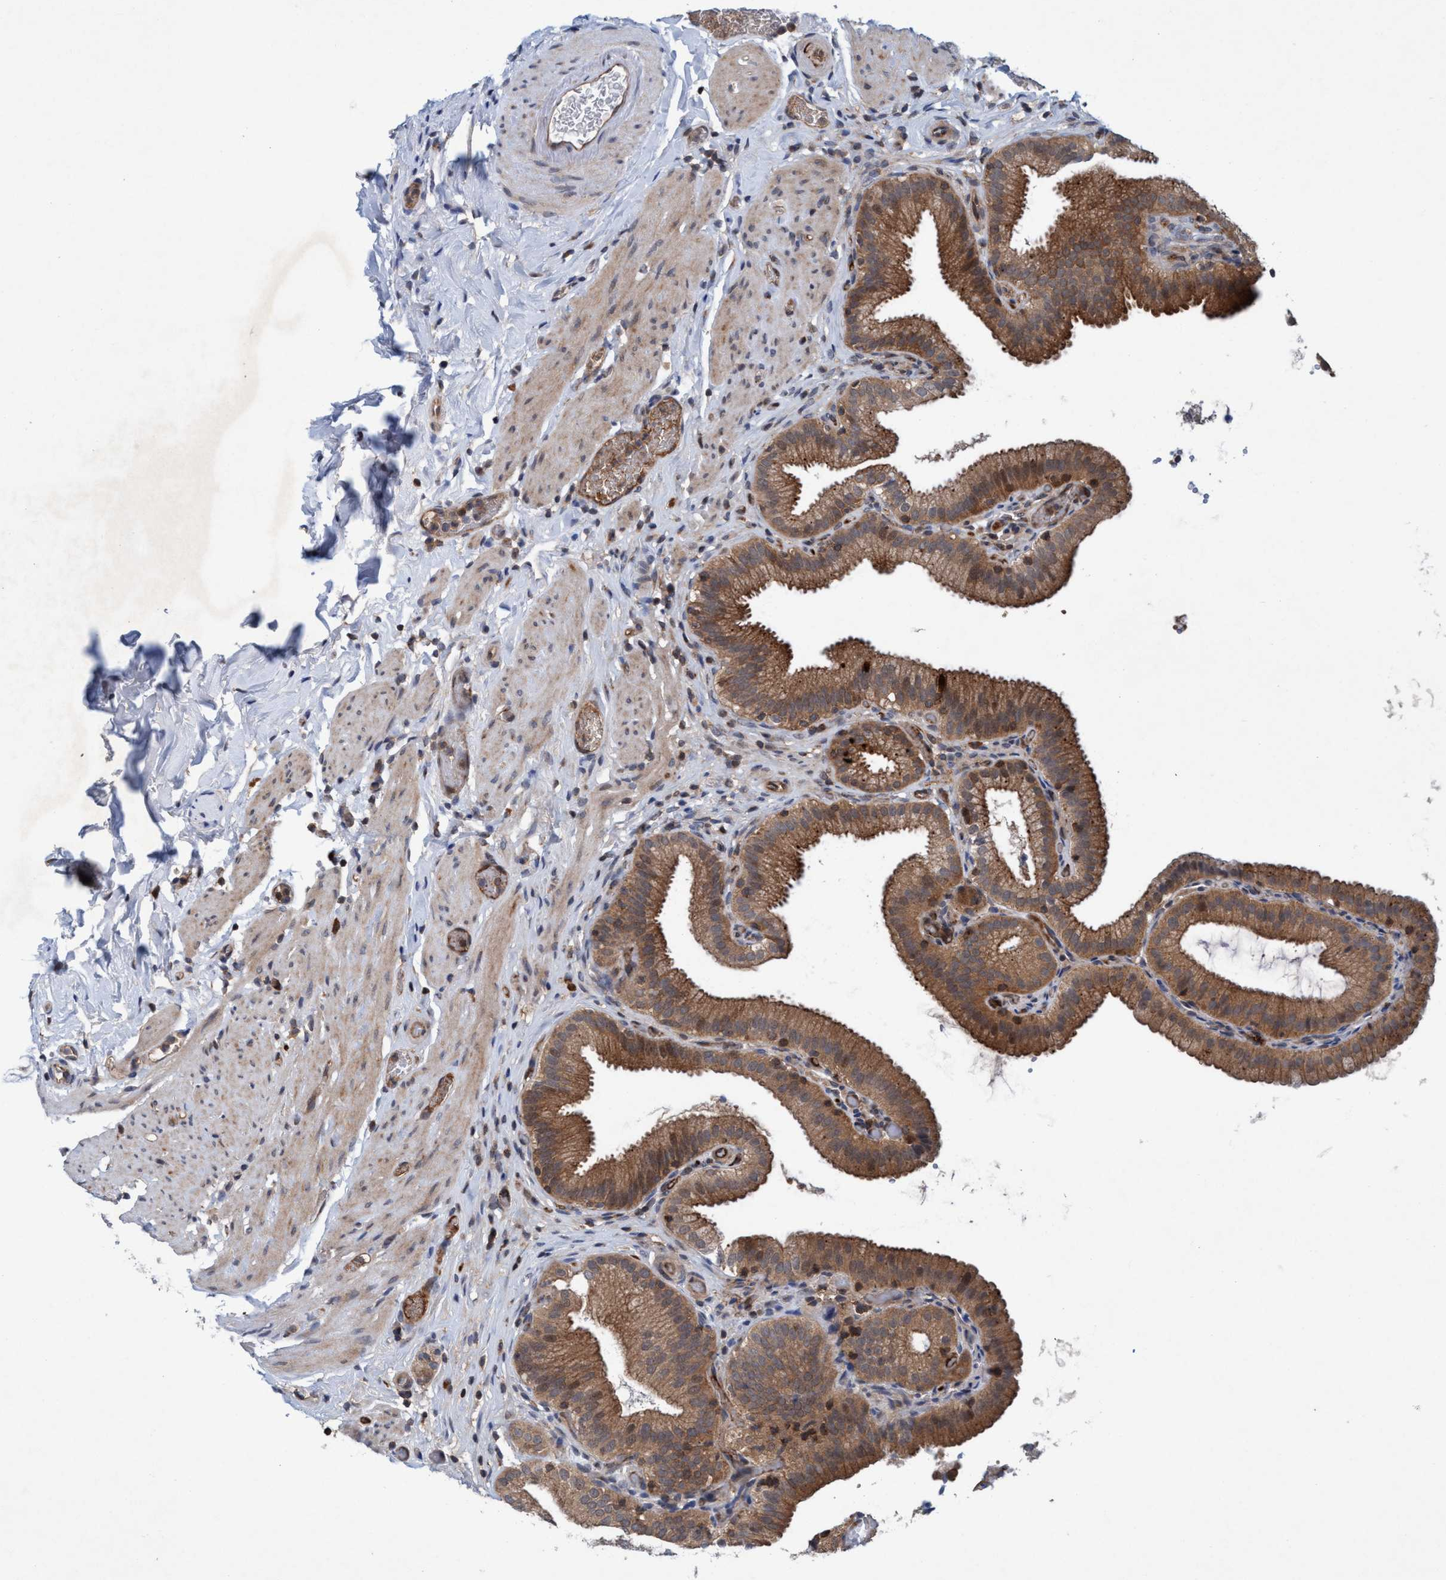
{"staining": {"intensity": "moderate", "quantity": ">75%", "location": "cytoplasmic/membranous"}, "tissue": "gallbladder", "cell_type": "Glandular cells", "image_type": "normal", "snomed": [{"axis": "morphology", "description": "Normal tissue, NOS"}, {"axis": "topography", "description": "Gallbladder"}], "caption": "Glandular cells reveal moderate cytoplasmic/membranous expression in about >75% of cells in normal gallbladder. (DAB (3,3'-diaminobenzidine) IHC, brown staining for protein, blue staining for nuclei).", "gene": "TRIM65", "patient": {"sex": "male", "age": 54}}